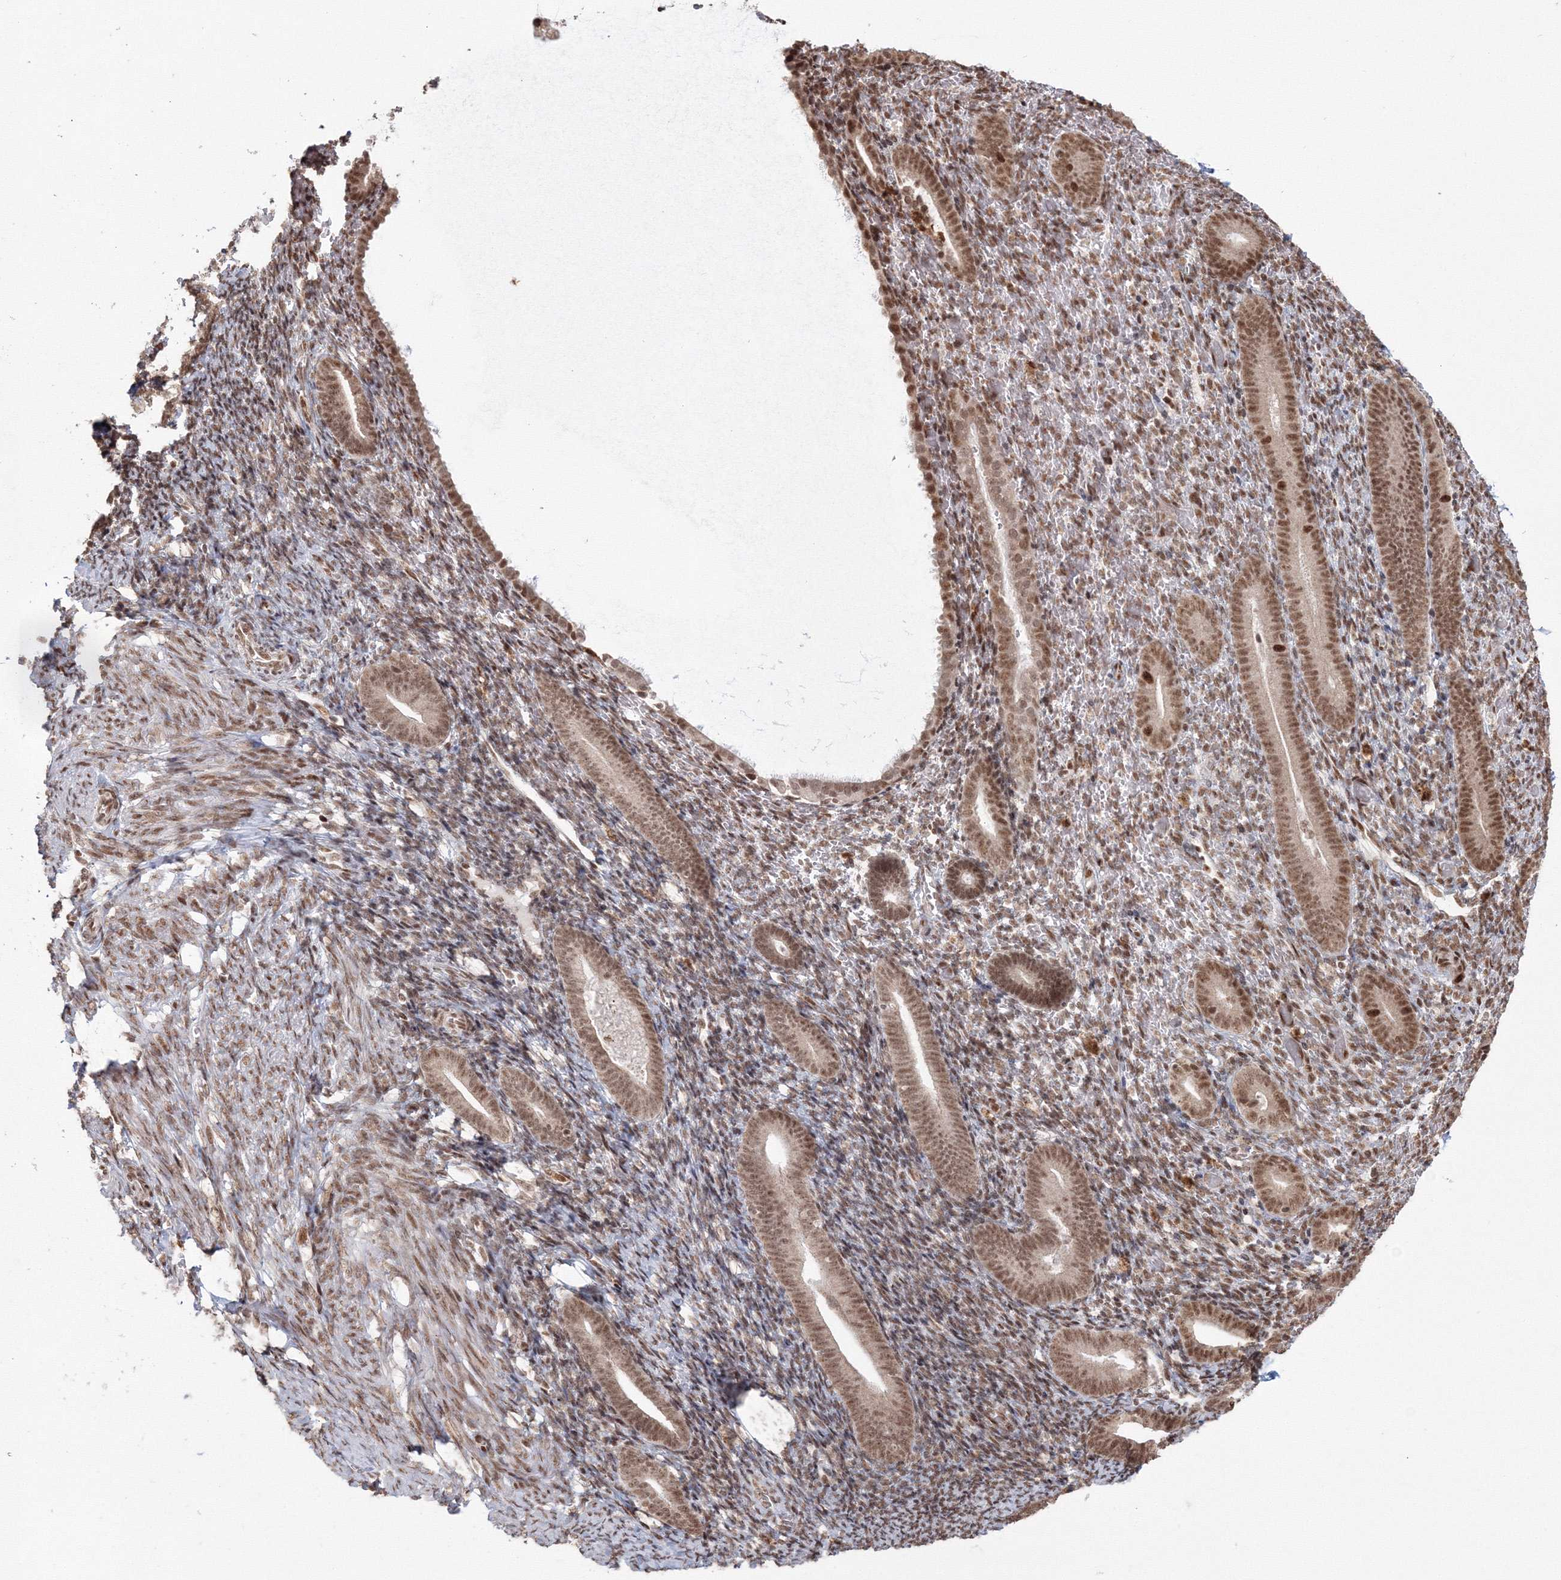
{"staining": {"intensity": "moderate", "quantity": "25%-75%", "location": "nuclear"}, "tissue": "endometrium", "cell_type": "Cells in endometrial stroma", "image_type": "normal", "snomed": [{"axis": "morphology", "description": "Normal tissue, NOS"}, {"axis": "topography", "description": "Endometrium"}], "caption": "This micrograph shows immunohistochemistry (IHC) staining of normal endometrium, with medium moderate nuclear expression in approximately 25%-75% of cells in endometrial stroma.", "gene": "KIF20A", "patient": {"sex": "female", "age": 51}}